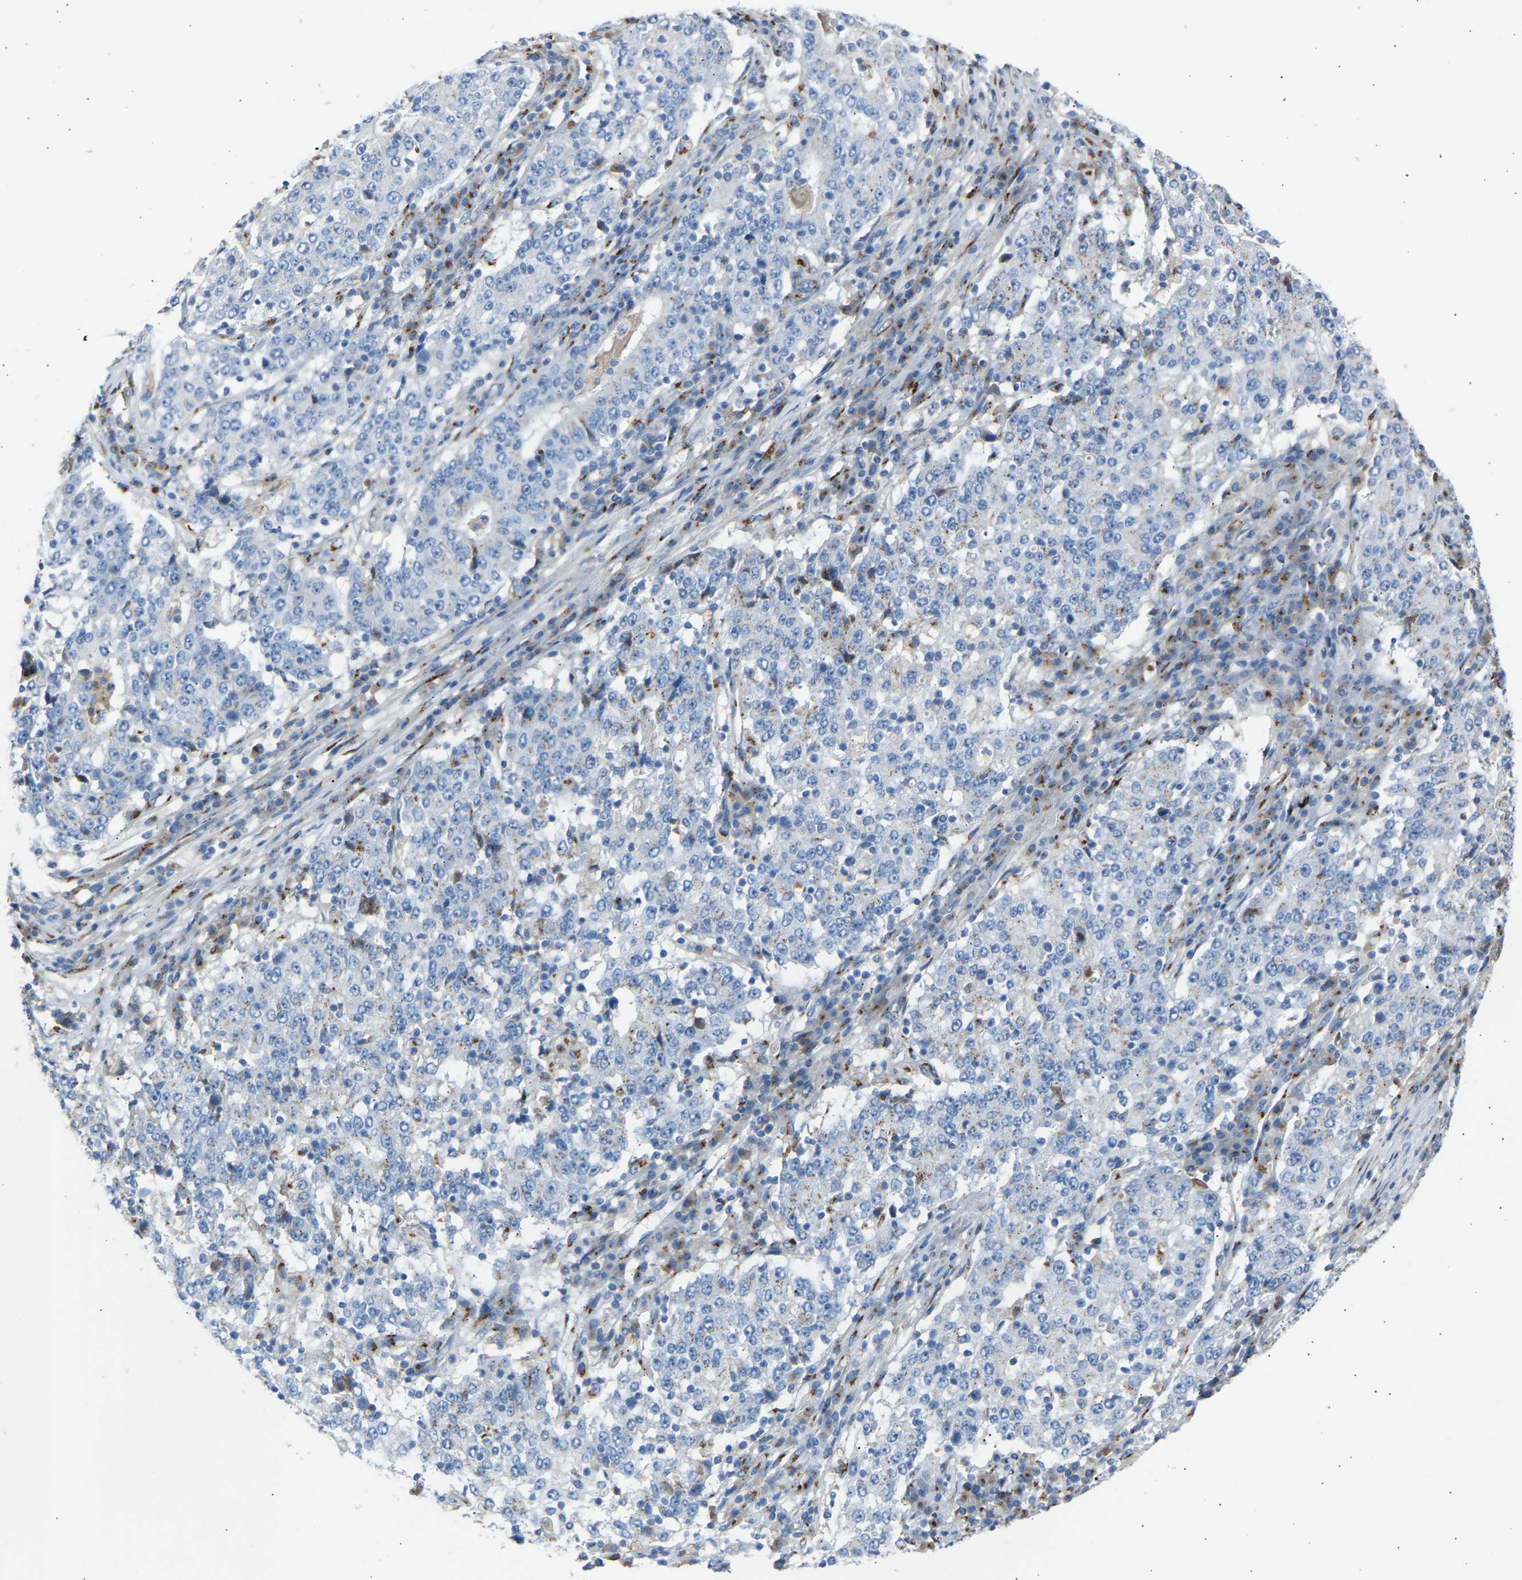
{"staining": {"intensity": "negative", "quantity": "none", "location": "none"}, "tissue": "stomach cancer", "cell_type": "Tumor cells", "image_type": "cancer", "snomed": [{"axis": "morphology", "description": "Adenocarcinoma, NOS"}, {"axis": "topography", "description": "Stomach"}], "caption": "The micrograph demonstrates no significant staining in tumor cells of stomach adenocarcinoma.", "gene": "CYREN", "patient": {"sex": "male", "age": 59}}